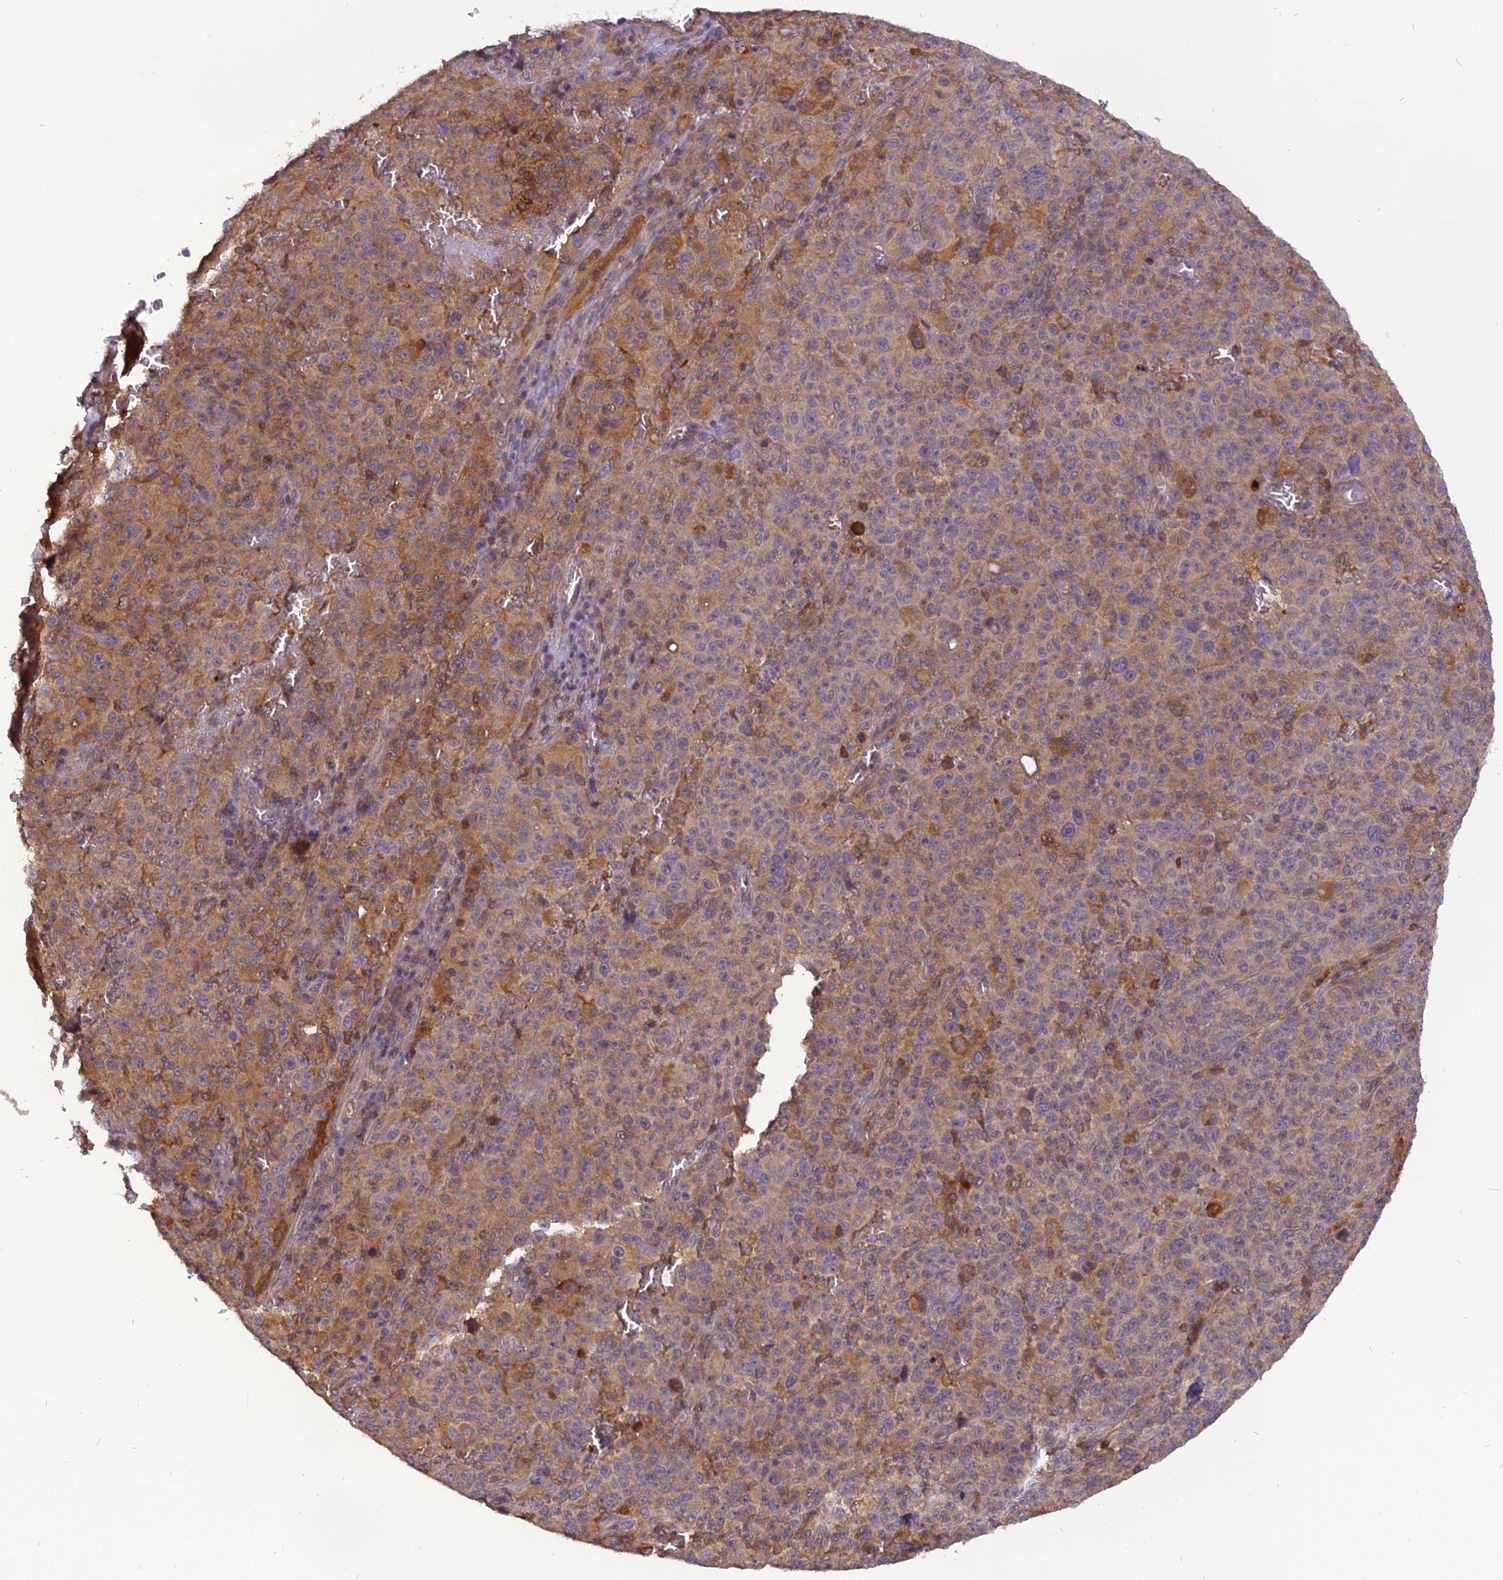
{"staining": {"intensity": "moderate", "quantity": "25%-75%", "location": "cytoplasmic/membranous"}, "tissue": "melanoma", "cell_type": "Tumor cells", "image_type": "cancer", "snomed": [{"axis": "morphology", "description": "Malignant melanoma, NOS"}, {"axis": "topography", "description": "Skin"}], "caption": "Moderate cytoplasmic/membranous positivity is identified in approximately 25%-75% of tumor cells in malignant melanoma. The staining is performed using DAB (3,3'-diaminobenzidine) brown chromogen to label protein expression. The nuclei are counter-stained blue using hematoxylin.", "gene": "STOML1", "patient": {"sex": "female", "age": 82}}